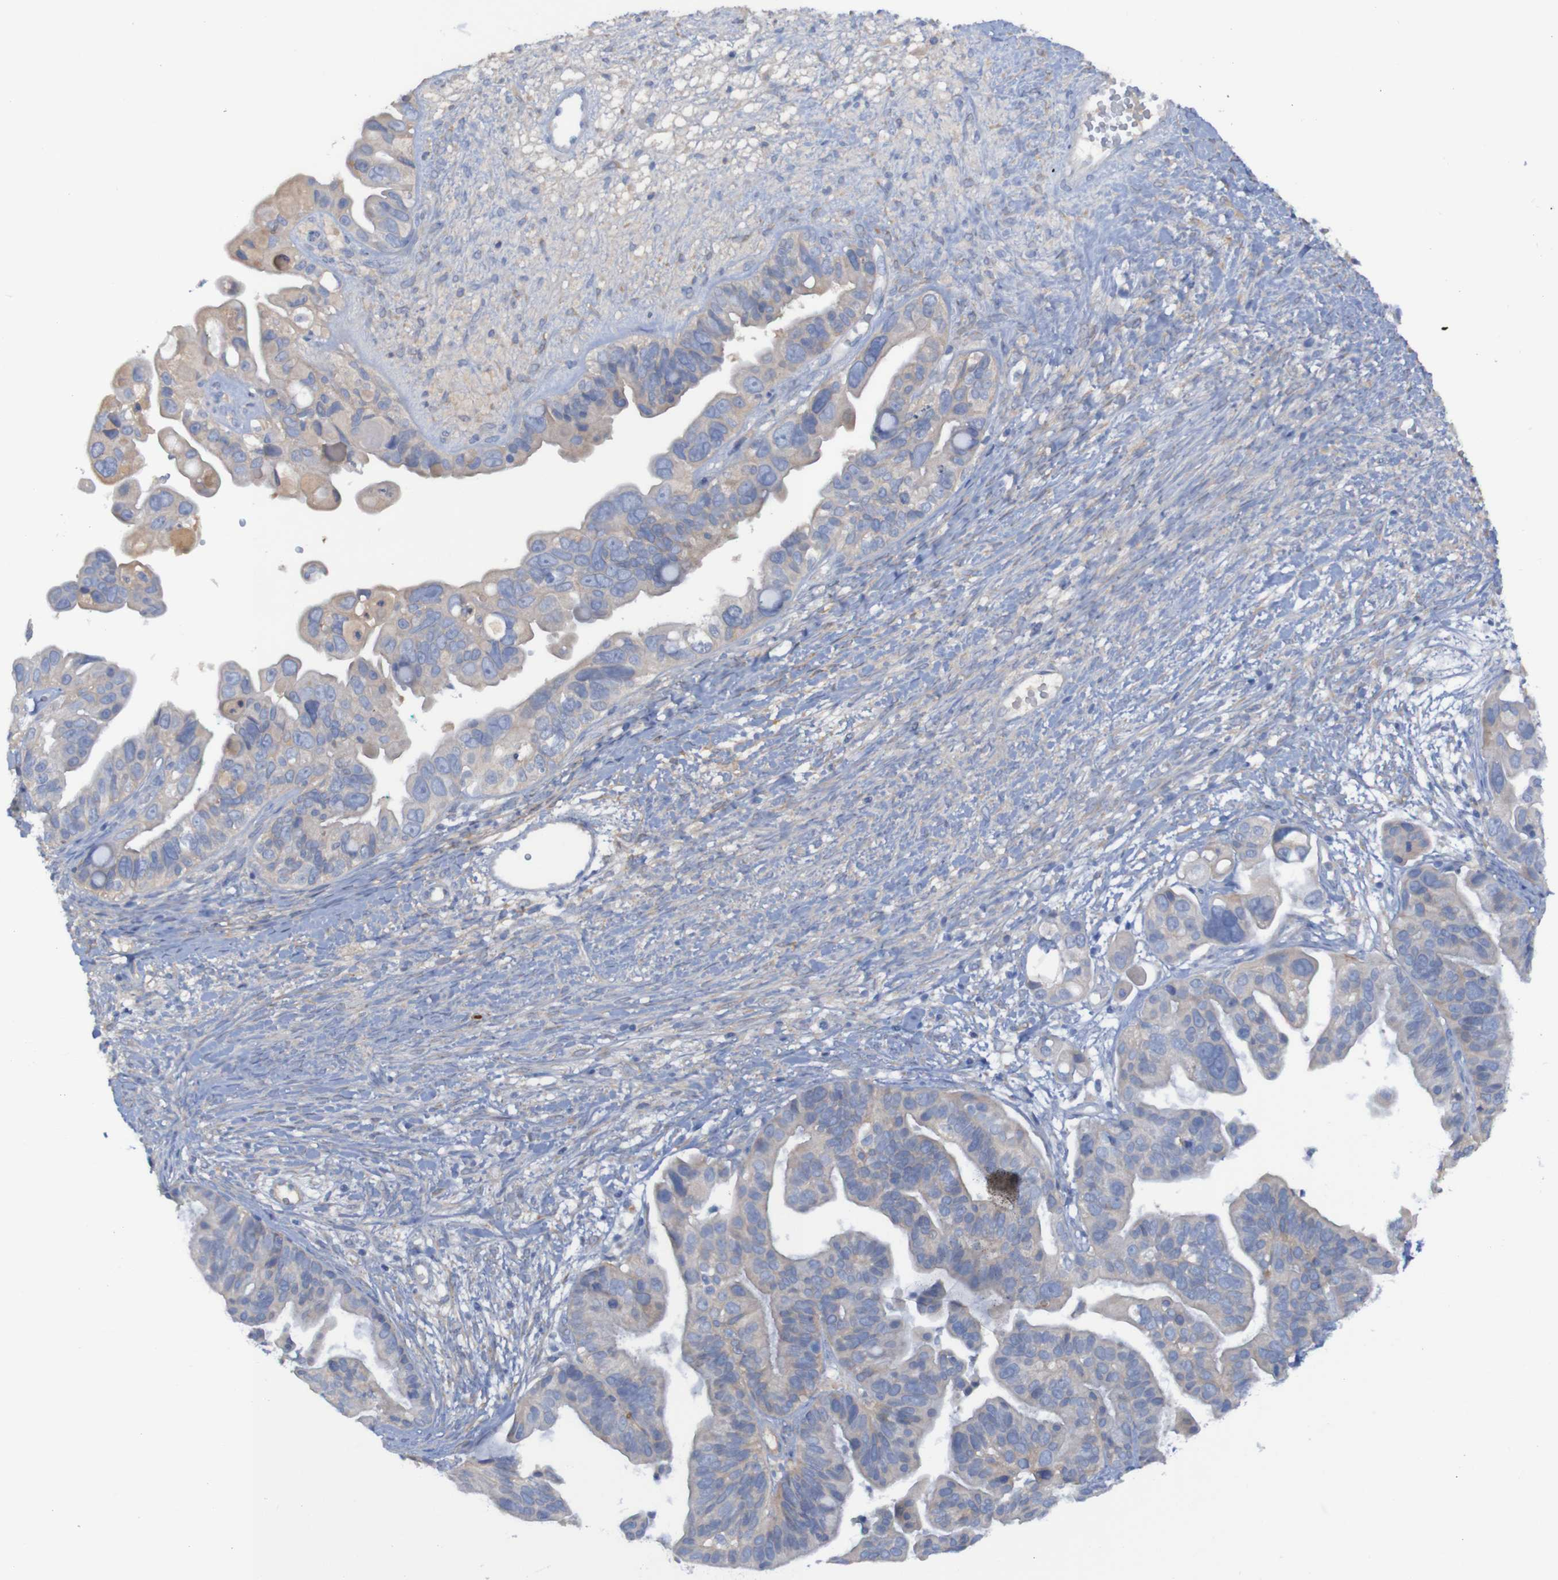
{"staining": {"intensity": "weak", "quantity": "25%-75%", "location": "cytoplasmic/membranous"}, "tissue": "ovarian cancer", "cell_type": "Tumor cells", "image_type": "cancer", "snomed": [{"axis": "morphology", "description": "Cystadenocarcinoma, serous, NOS"}, {"axis": "topography", "description": "Ovary"}], "caption": "Serous cystadenocarcinoma (ovarian) stained with immunohistochemistry exhibits weak cytoplasmic/membranous staining in approximately 25%-75% of tumor cells.", "gene": "ARHGEF16", "patient": {"sex": "female", "age": 56}}